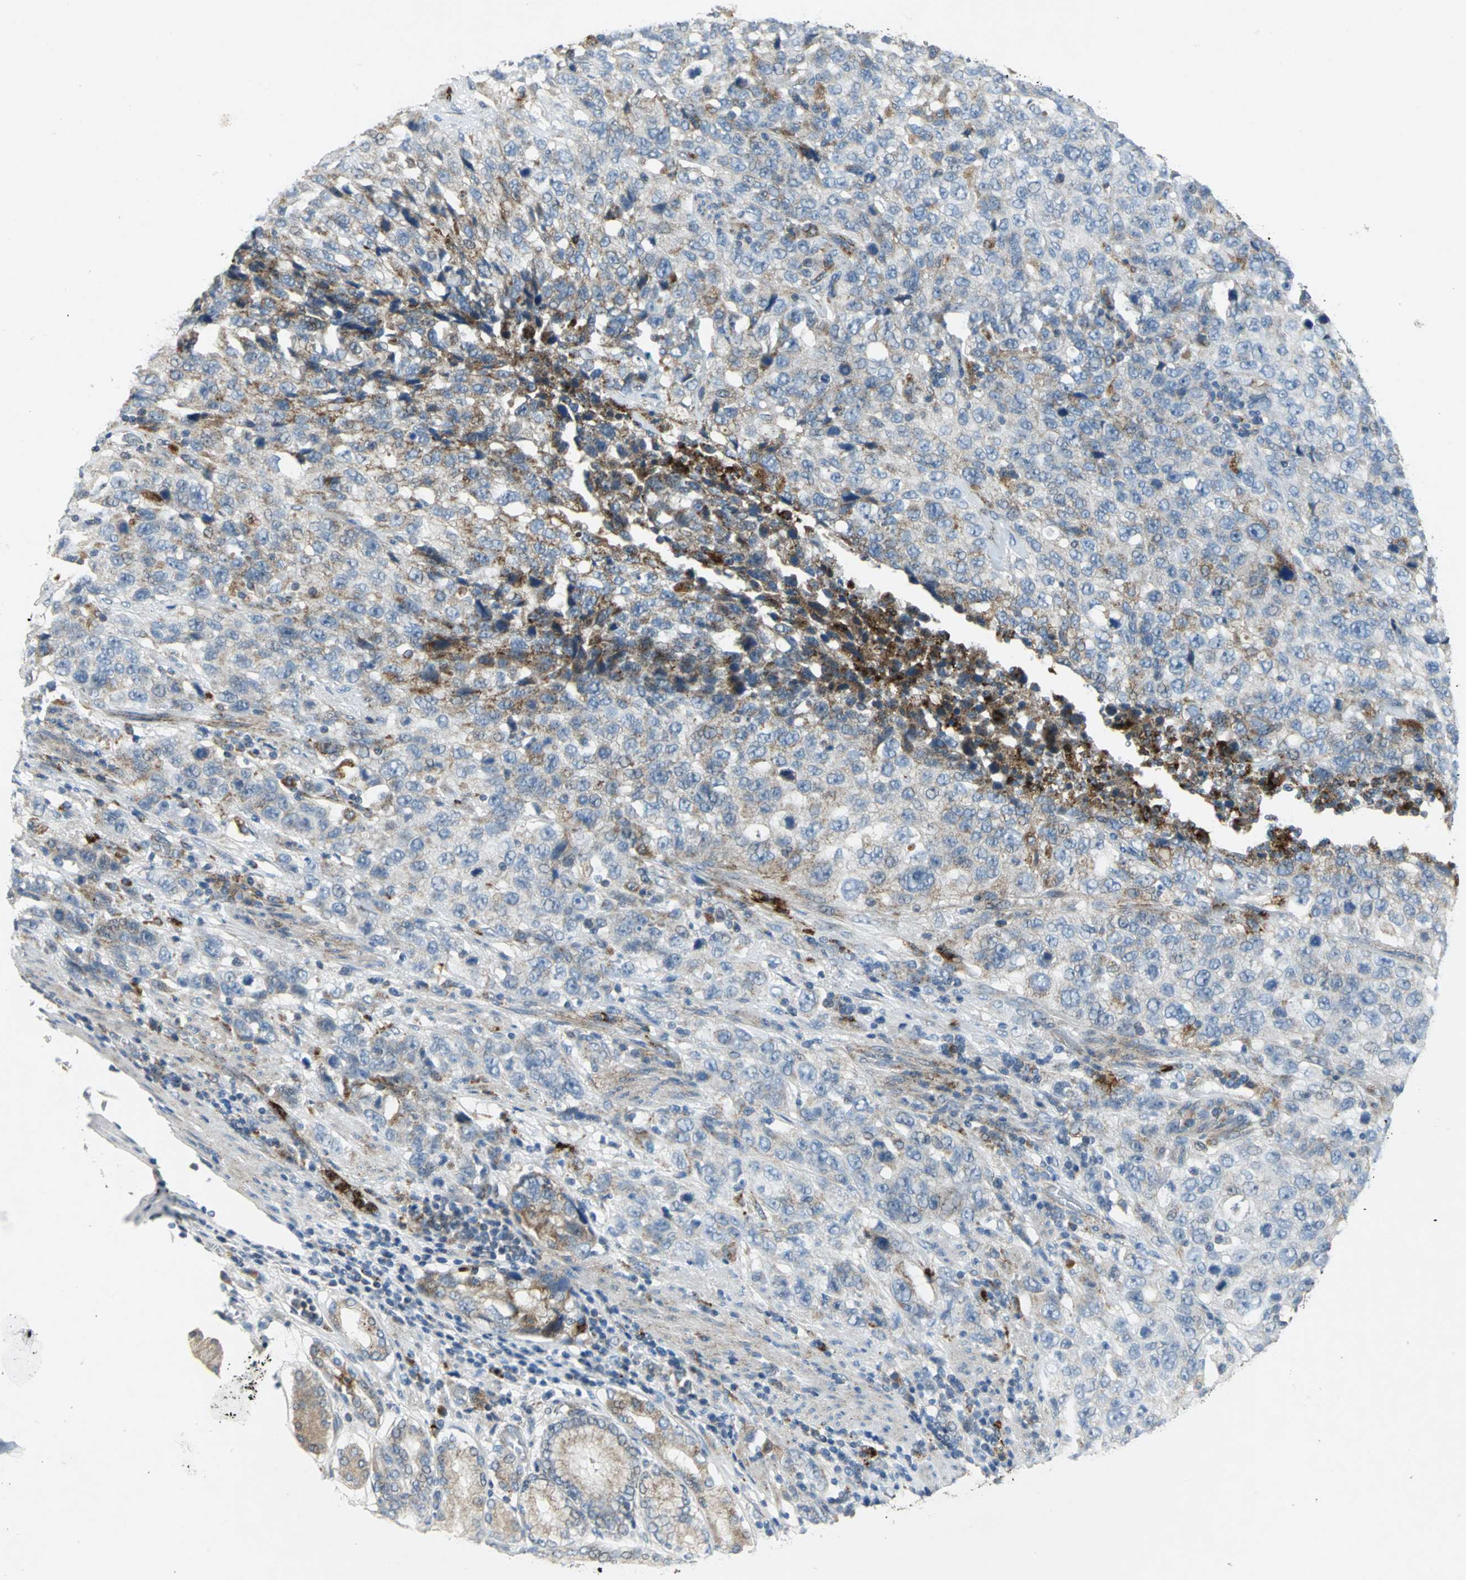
{"staining": {"intensity": "weak", "quantity": "25%-75%", "location": "cytoplasmic/membranous"}, "tissue": "stomach cancer", "cell_type": "Tumor cells", "image_type": "cancer", "snomed": [{"axis": "morphology", "description": "Normal tissue, NOS"}, {"axis": "morphology", "description": "Adenocarcinoma, NOS"}, {"axis": "topography", "description": "Stomach"}], "caption": "Tumor cells reveal weak cytoplasmic/membranous staining in approximately 25%-75% of cells in stomach cancer (adenocarcinoma).", "gene": "SPPL2B", "patient": {"sex": "male", "age": 48}}